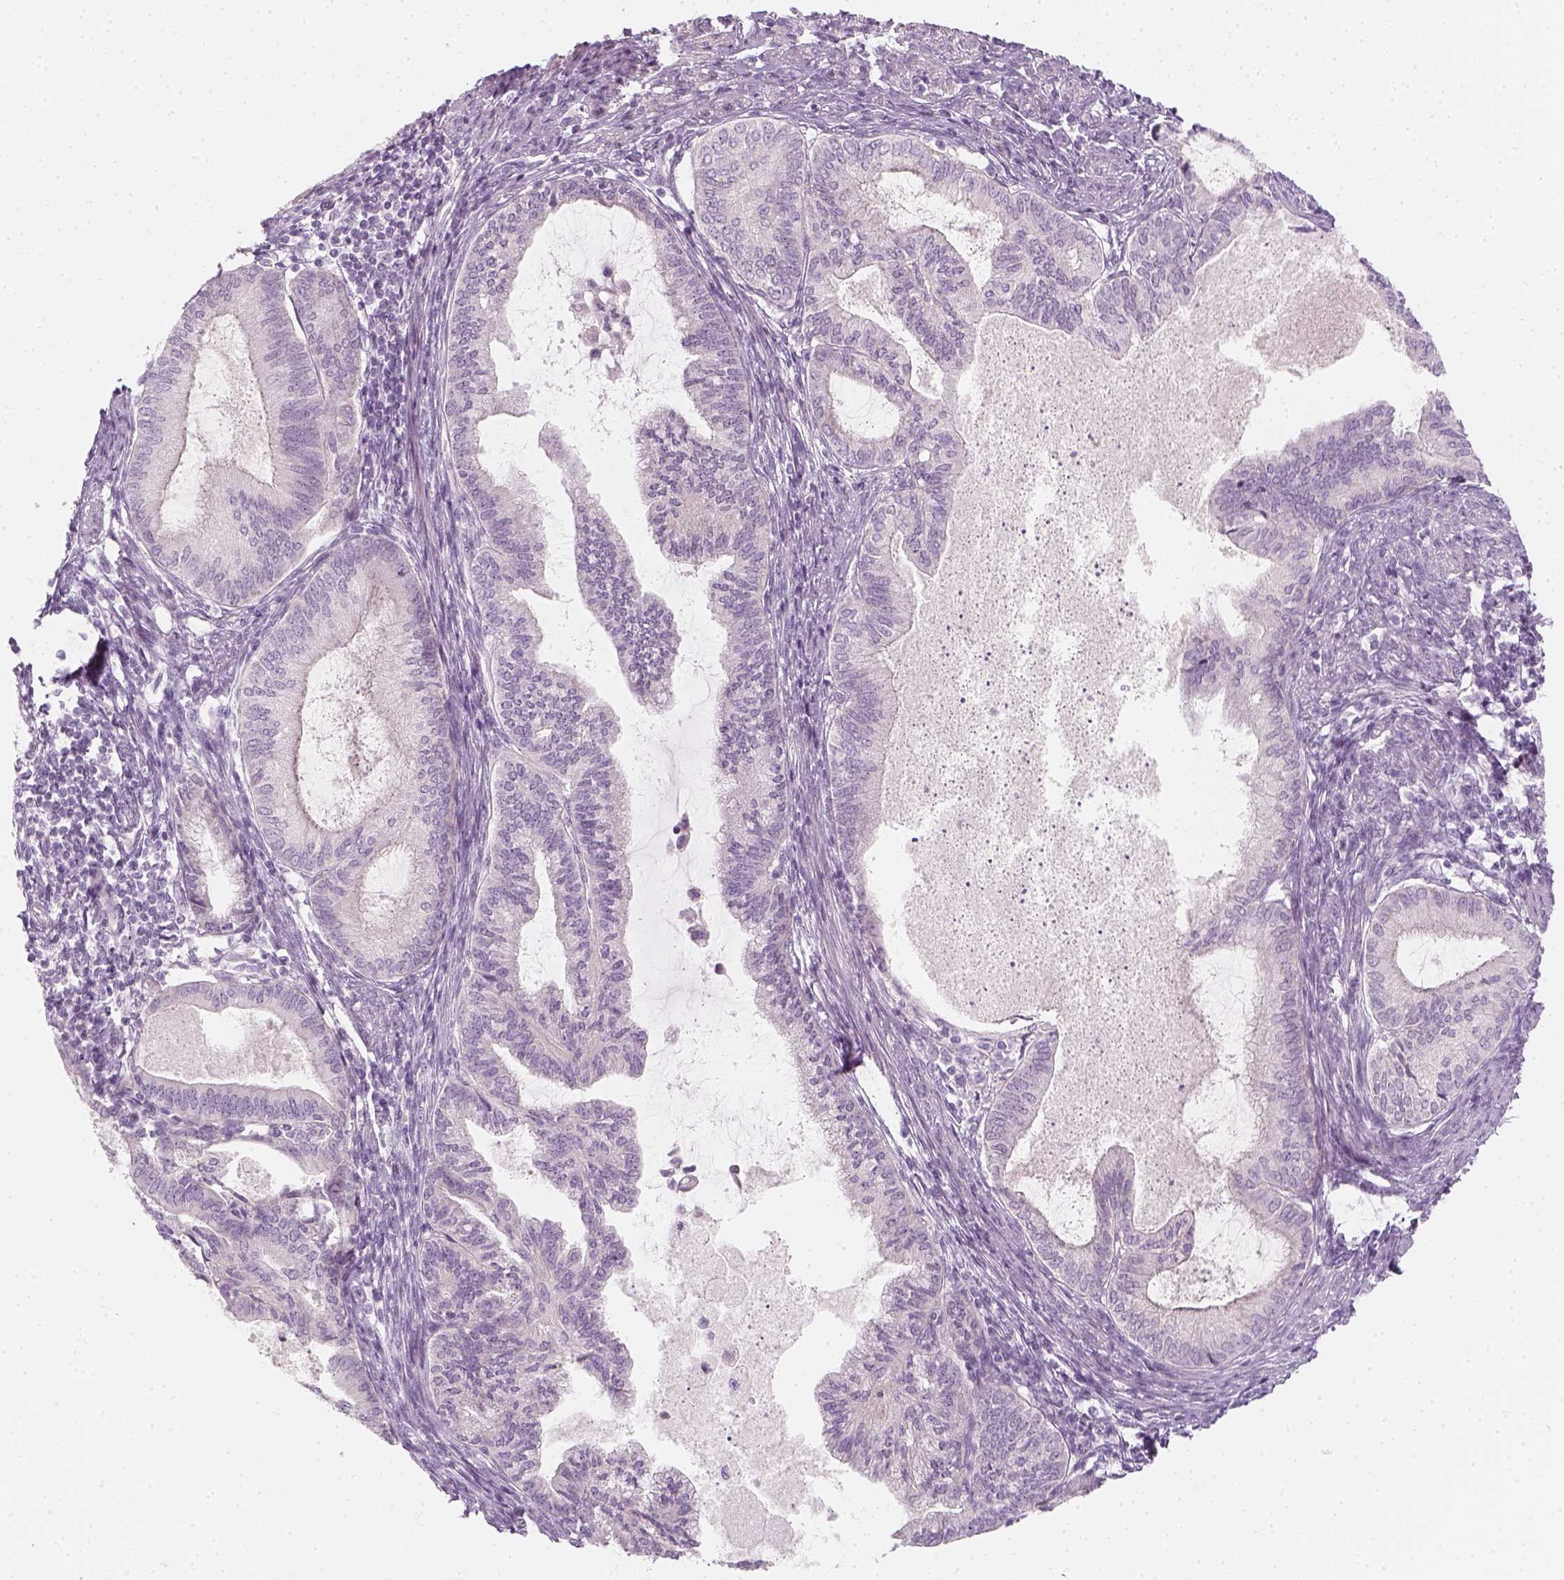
{"staining": {"intensity": "negative", "quantity": "none", "location": "none"}, "tissue": "endometrial cancer", "cell_type": "Tumor cells", "image_type": "cancer", "snomed": [{"axis": "morphology", "description": "Adenocarcinoma, NOS"}, {"axis": "topography", "description": "Endometrium"}], "caption": "Tumor cells are negative for protein expression in human endometrial cancer (adenocarcinoma).", "gene": "PRAME", "patient": {"sex": "female", "age": 86}}